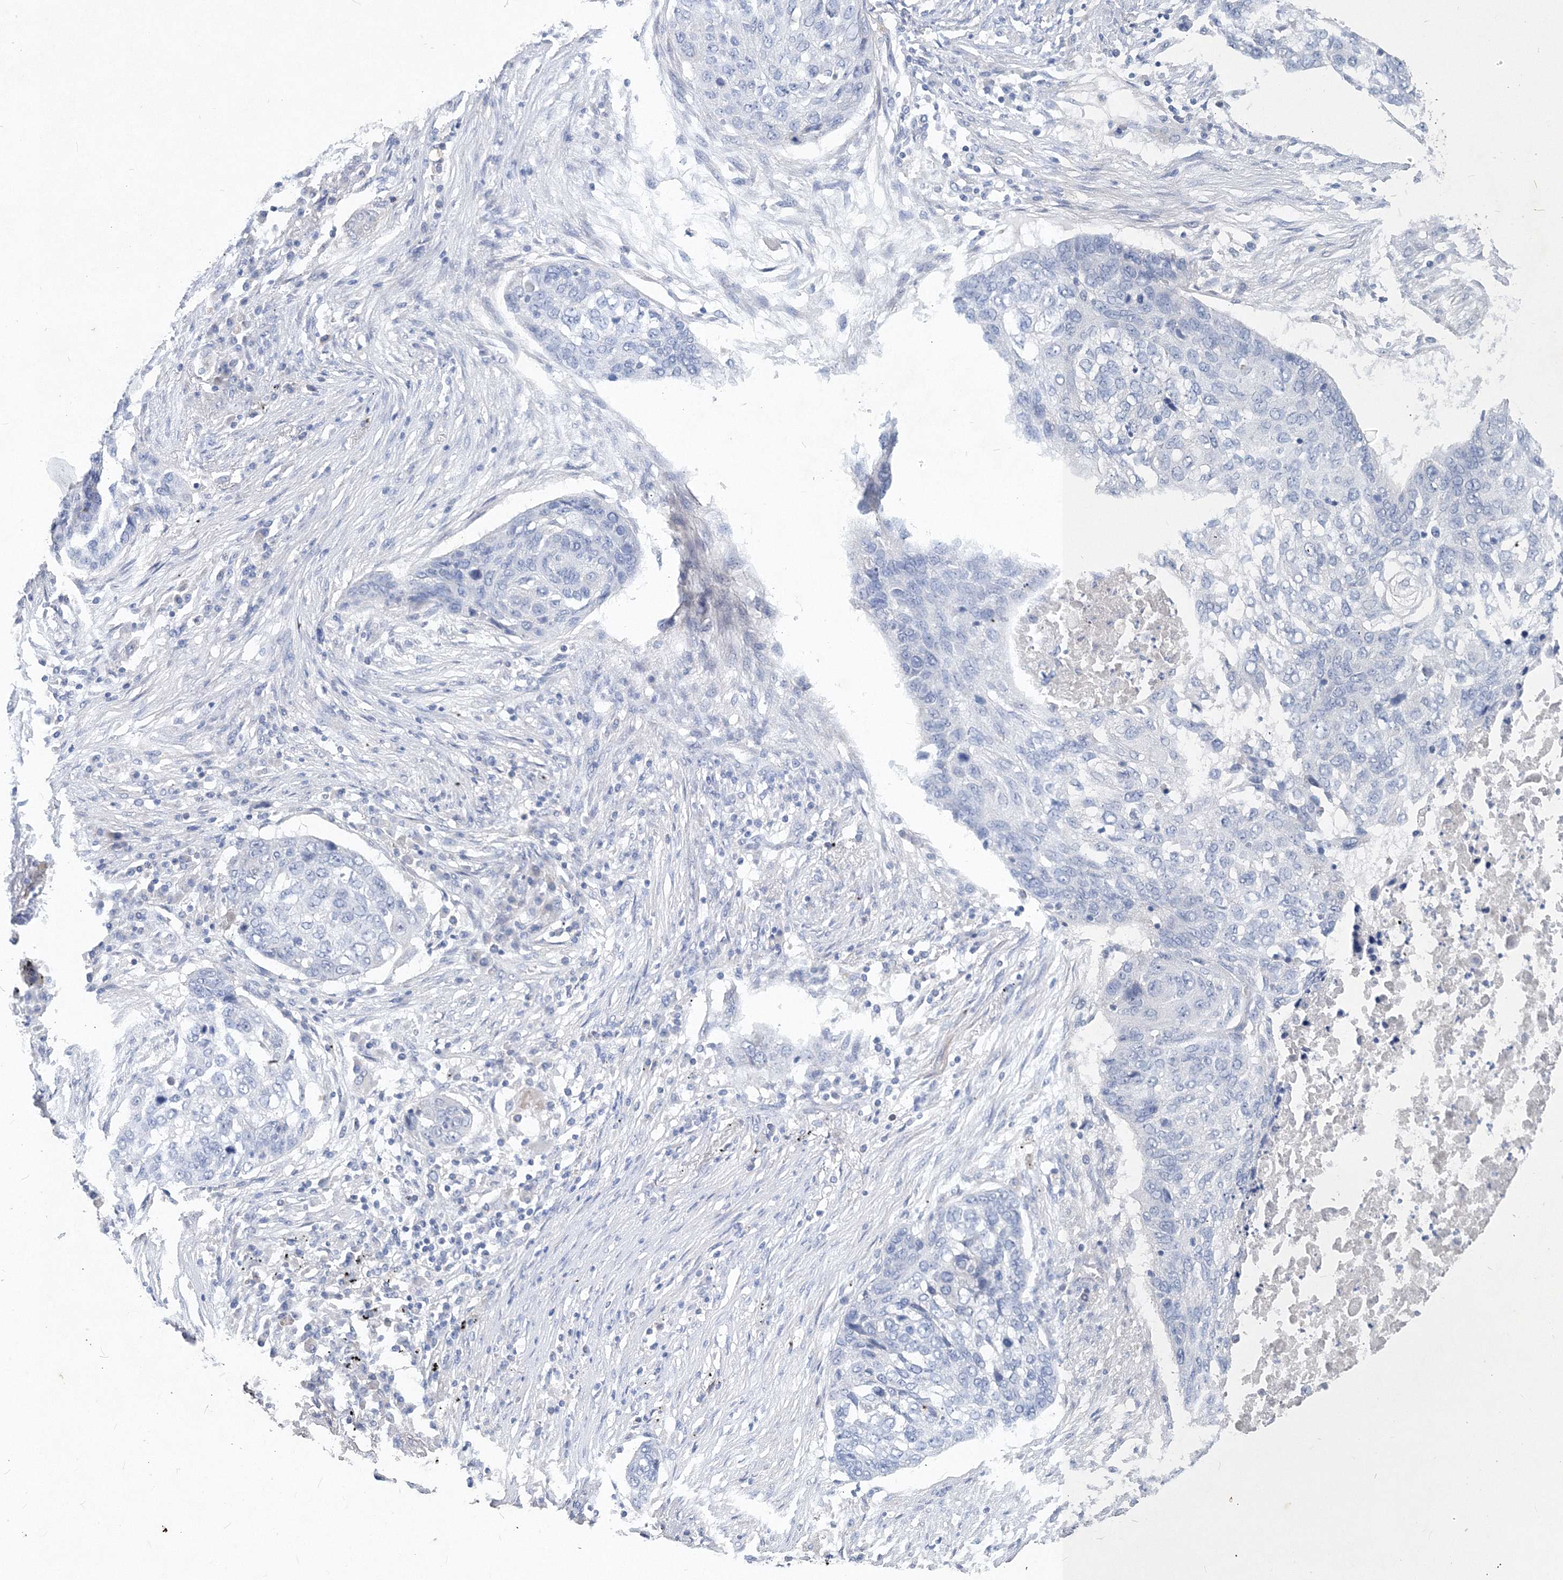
{"staining": {"intensity": "negative", "quantity": "none", "location": "none"}, "tissue": "lung cancer", "cell_type": "Tumor cells", "image_type": "cancer", "snomed": [{"axis": "morphology", "description": "Squamous cell carcinoma, NOS"}, {"axis": "topography", "description": "Lung"}], "caption": "Tumor cells show no significant staining in lung squamous cell carcinoma. The staining is performed using DAB (3,3'-diaminobenzidine) brown chromogen with nuclei counter-stained in using hematoxylin.", "gene": "OSBPL6", "patient": {"sex": "female", "age": 63}}